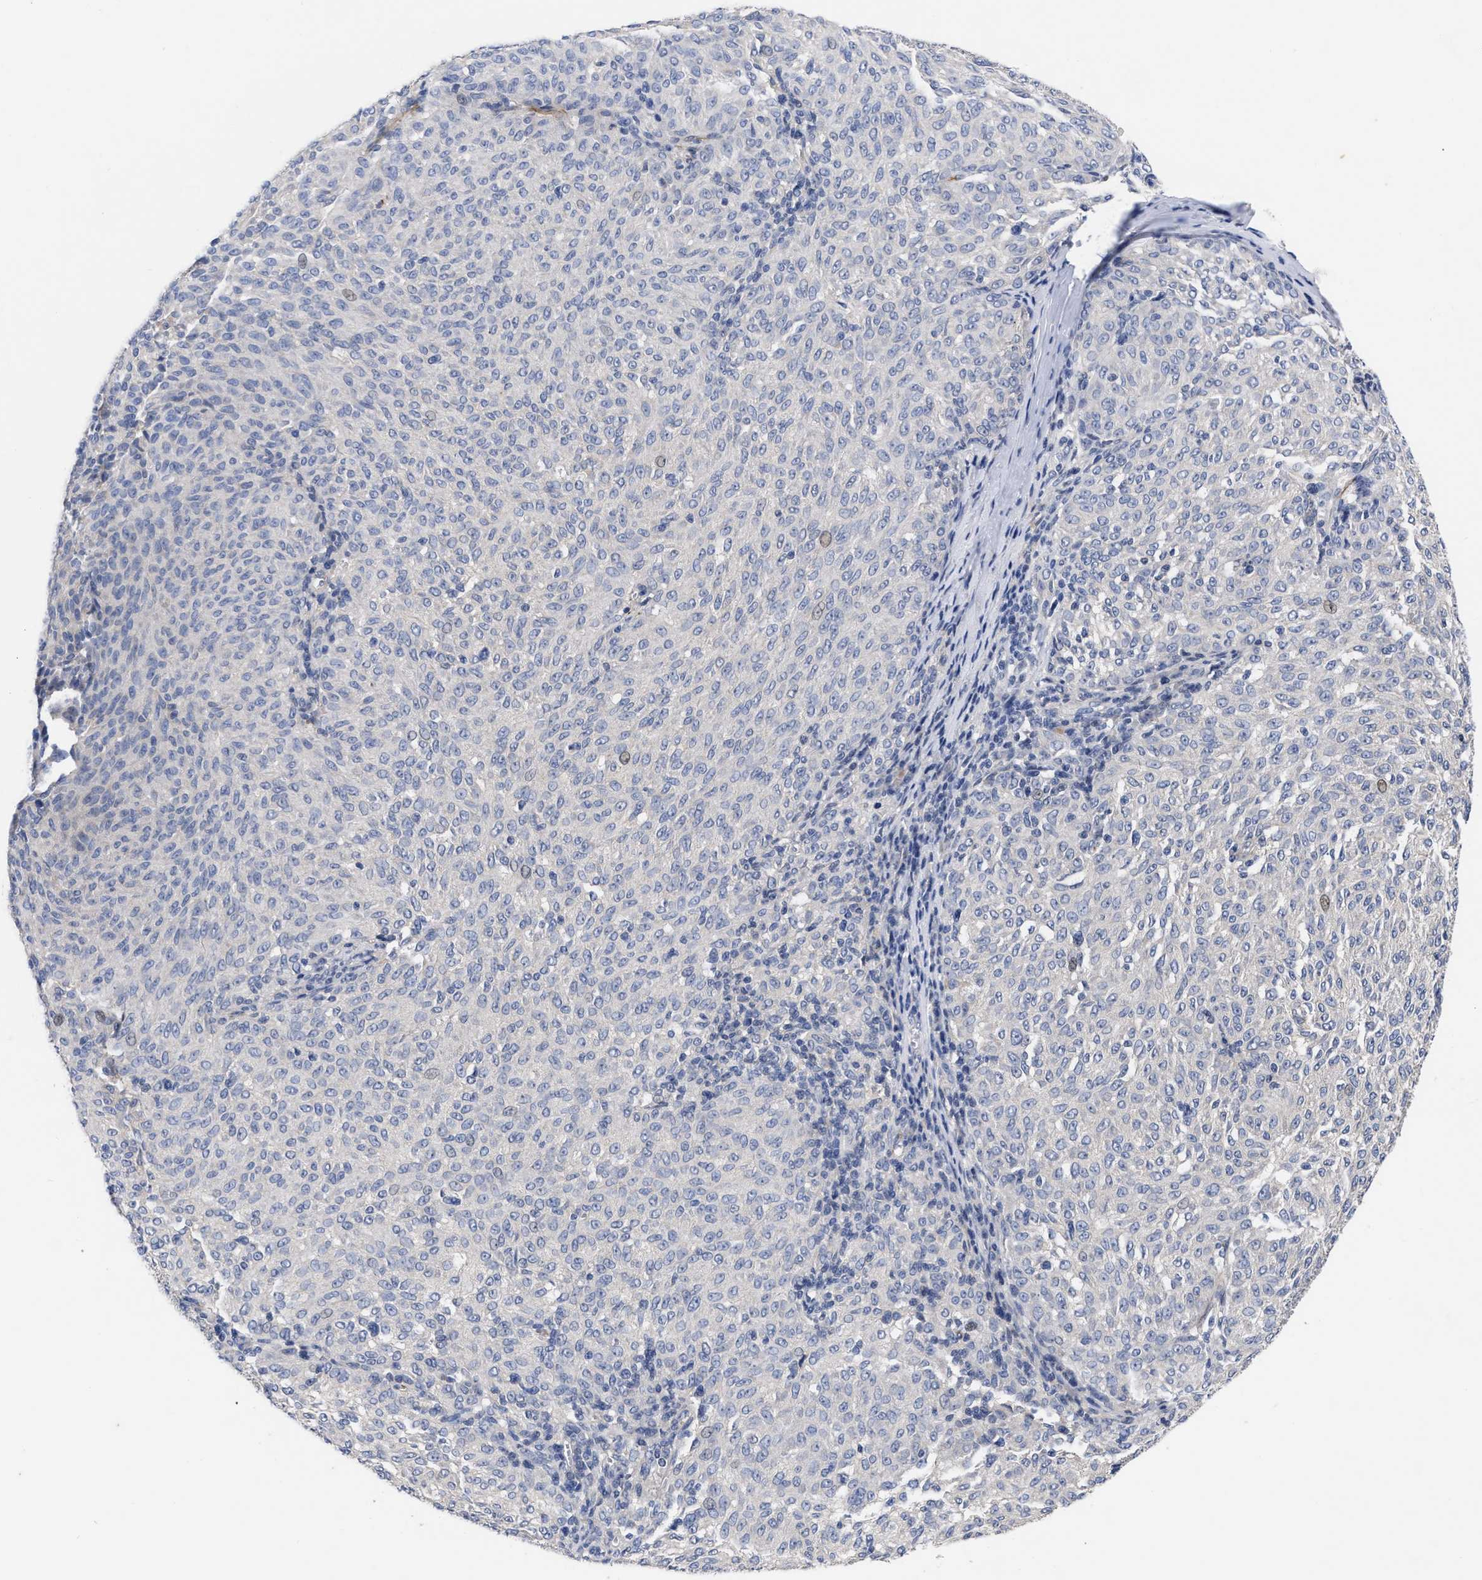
{"staining": {"intensity": "negative", "quantity": "none", "location": "none"}, "tissue": "melanoma", "cell_type": "Tumor cells", "image_type": "cancer", "snomed": [{"axis": "morphology", "description": "Malignant melanoma, NOS"}, {"axis": "topography", "description": "Skin"}], "caption": "A high-resolution micrograph shows immunohistochemistry (IHC) staining of malignant melanoma, which displays no significant positivity in tumor cells.", "gene": "CCN5", "patient": {"sex": "female", "age": 72}}